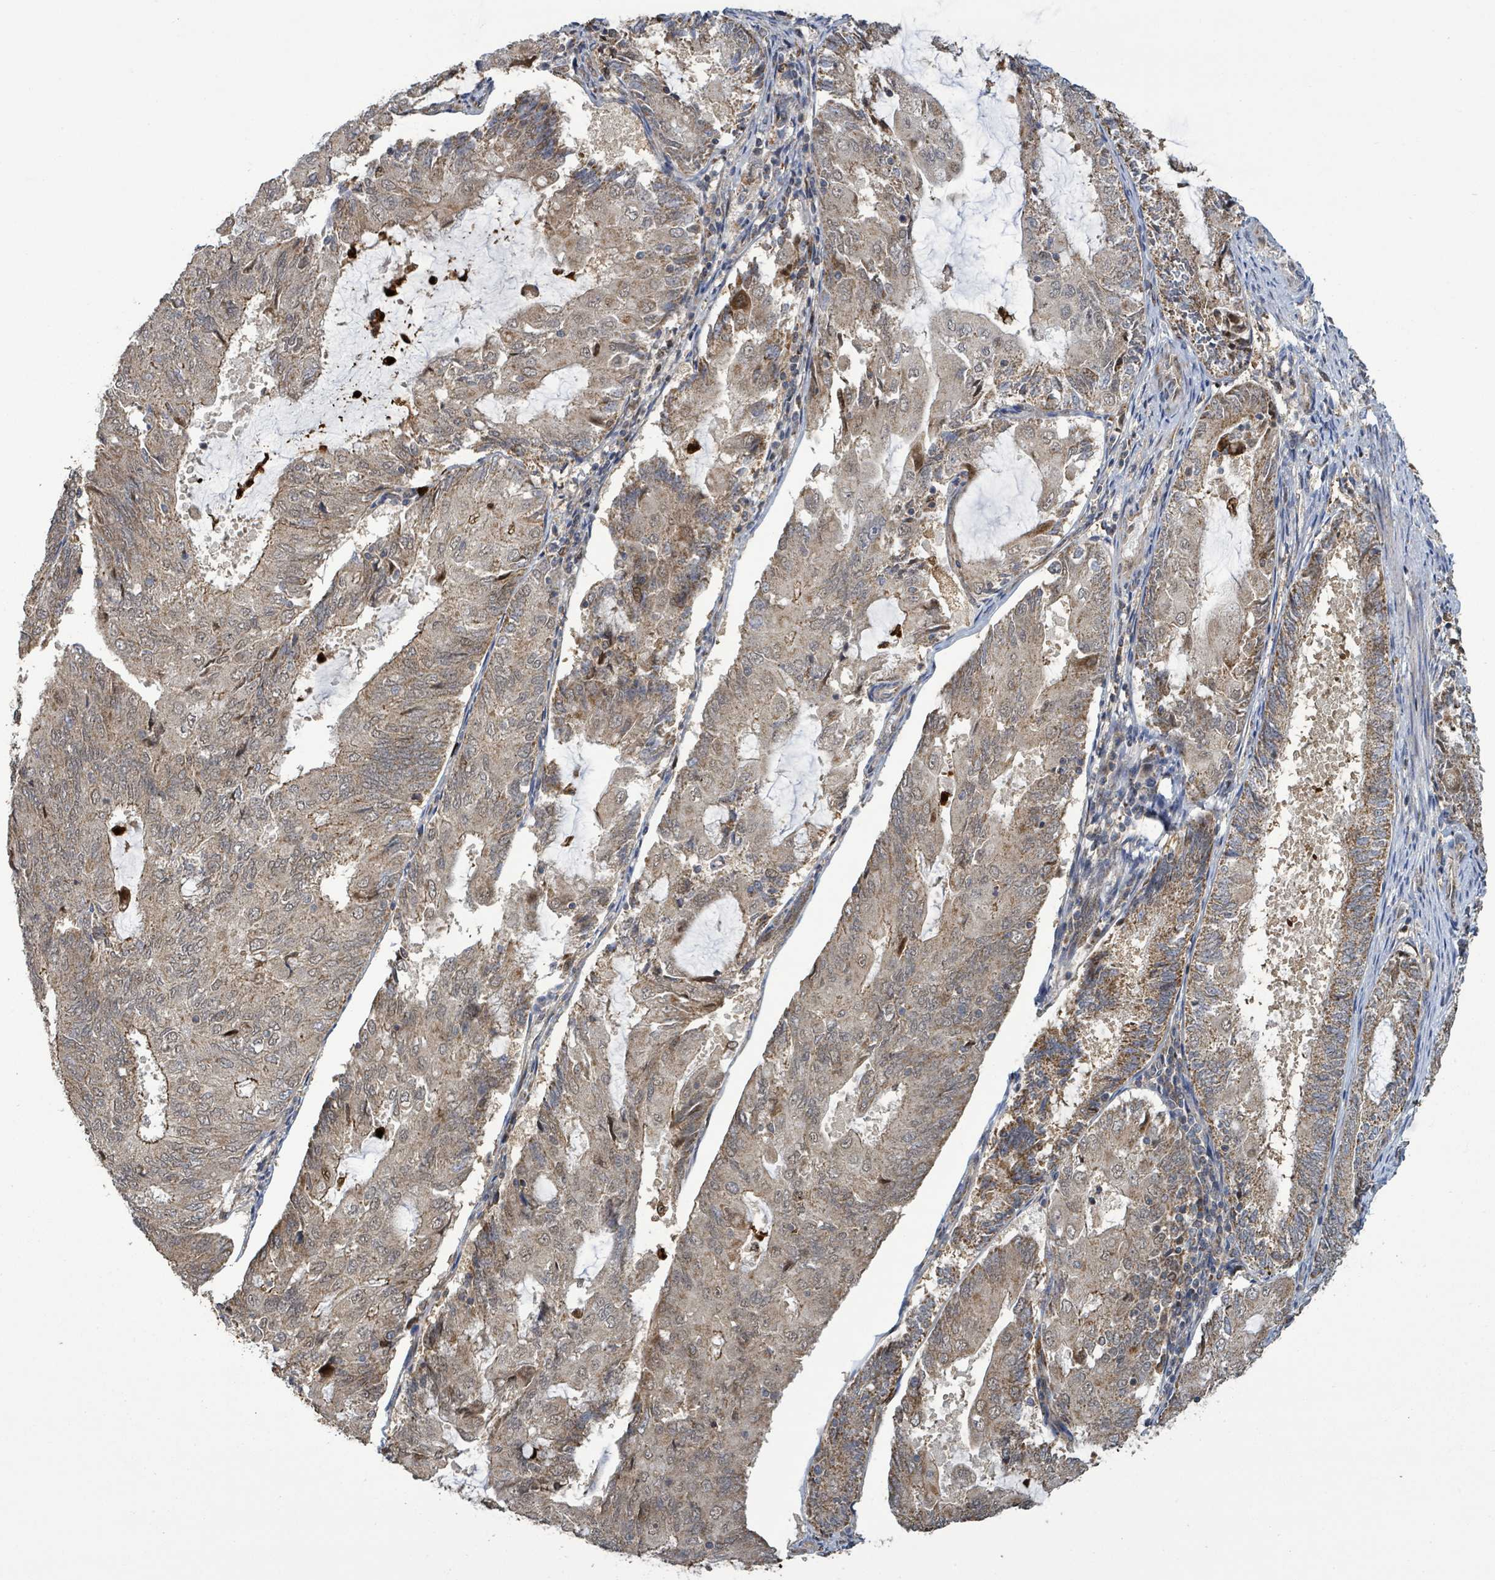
{"staining": {"intensity": "weak", "quantity": ">75%", "location": "cytoplasmic/membranous"}, "tissue": "endometrial cancer", "cell_type": "Tumor cells", "image_type": "cancer", "snomed": [{"axis": "morphology", "description": "Adenocarcinoma, NOS"}, {"axis": "topography", "description": "Endometrium"}], "caption": "Immunohistochemistry (DAB) staining of endometrial cancer displays weak cytoplasmic/membranous protein staining in about >75% of tumor cells.", "gene": "COQ6", "patient": {"sex": "female", "age": 81}}